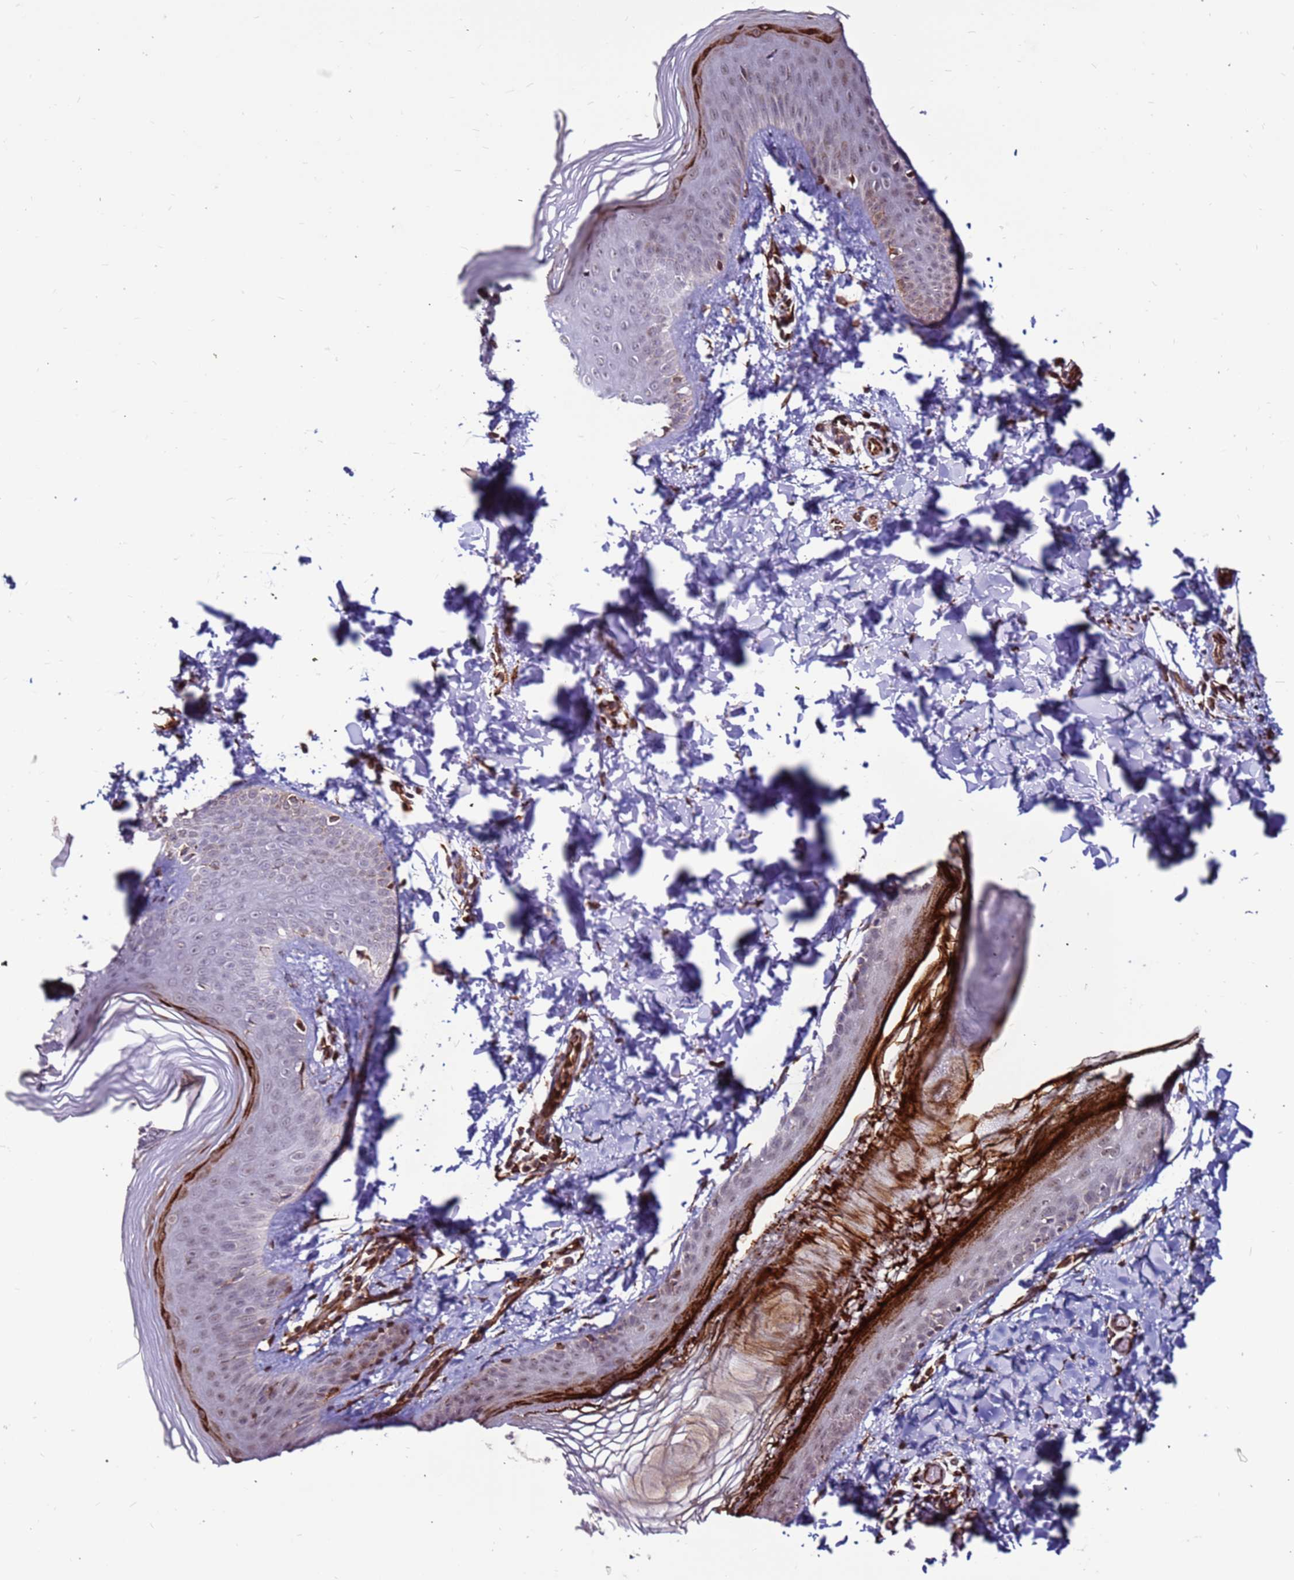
{"staining": {"intensity": "strong", "quantity": "25%-75%", "location": "nuclear"}, "tissue": "skin", "cell_type": "Epidermal cells", "image_type": "normal", "snomed": [{"axis": "morphology", "description": "Normal tissue, NOS"}, {"axis": "morphology", "description": "Inflammation, NOS"}, {"axis": "topography", "description": "Soft tissue"}, {"axis": "topography", "description": "Anal"}], "caption": "Epidermal cells show high levels of strong nuclear positivity in approximately 25%-75% of cells in benign skin. (Stains: DAB (3,3'-diaminobenzidine) in brown, nuclei in blue, Microscopy: brightfield microscopy at high magnification).", "gene": "CLK3", "patient": {"sex": "female", "age": 15}}